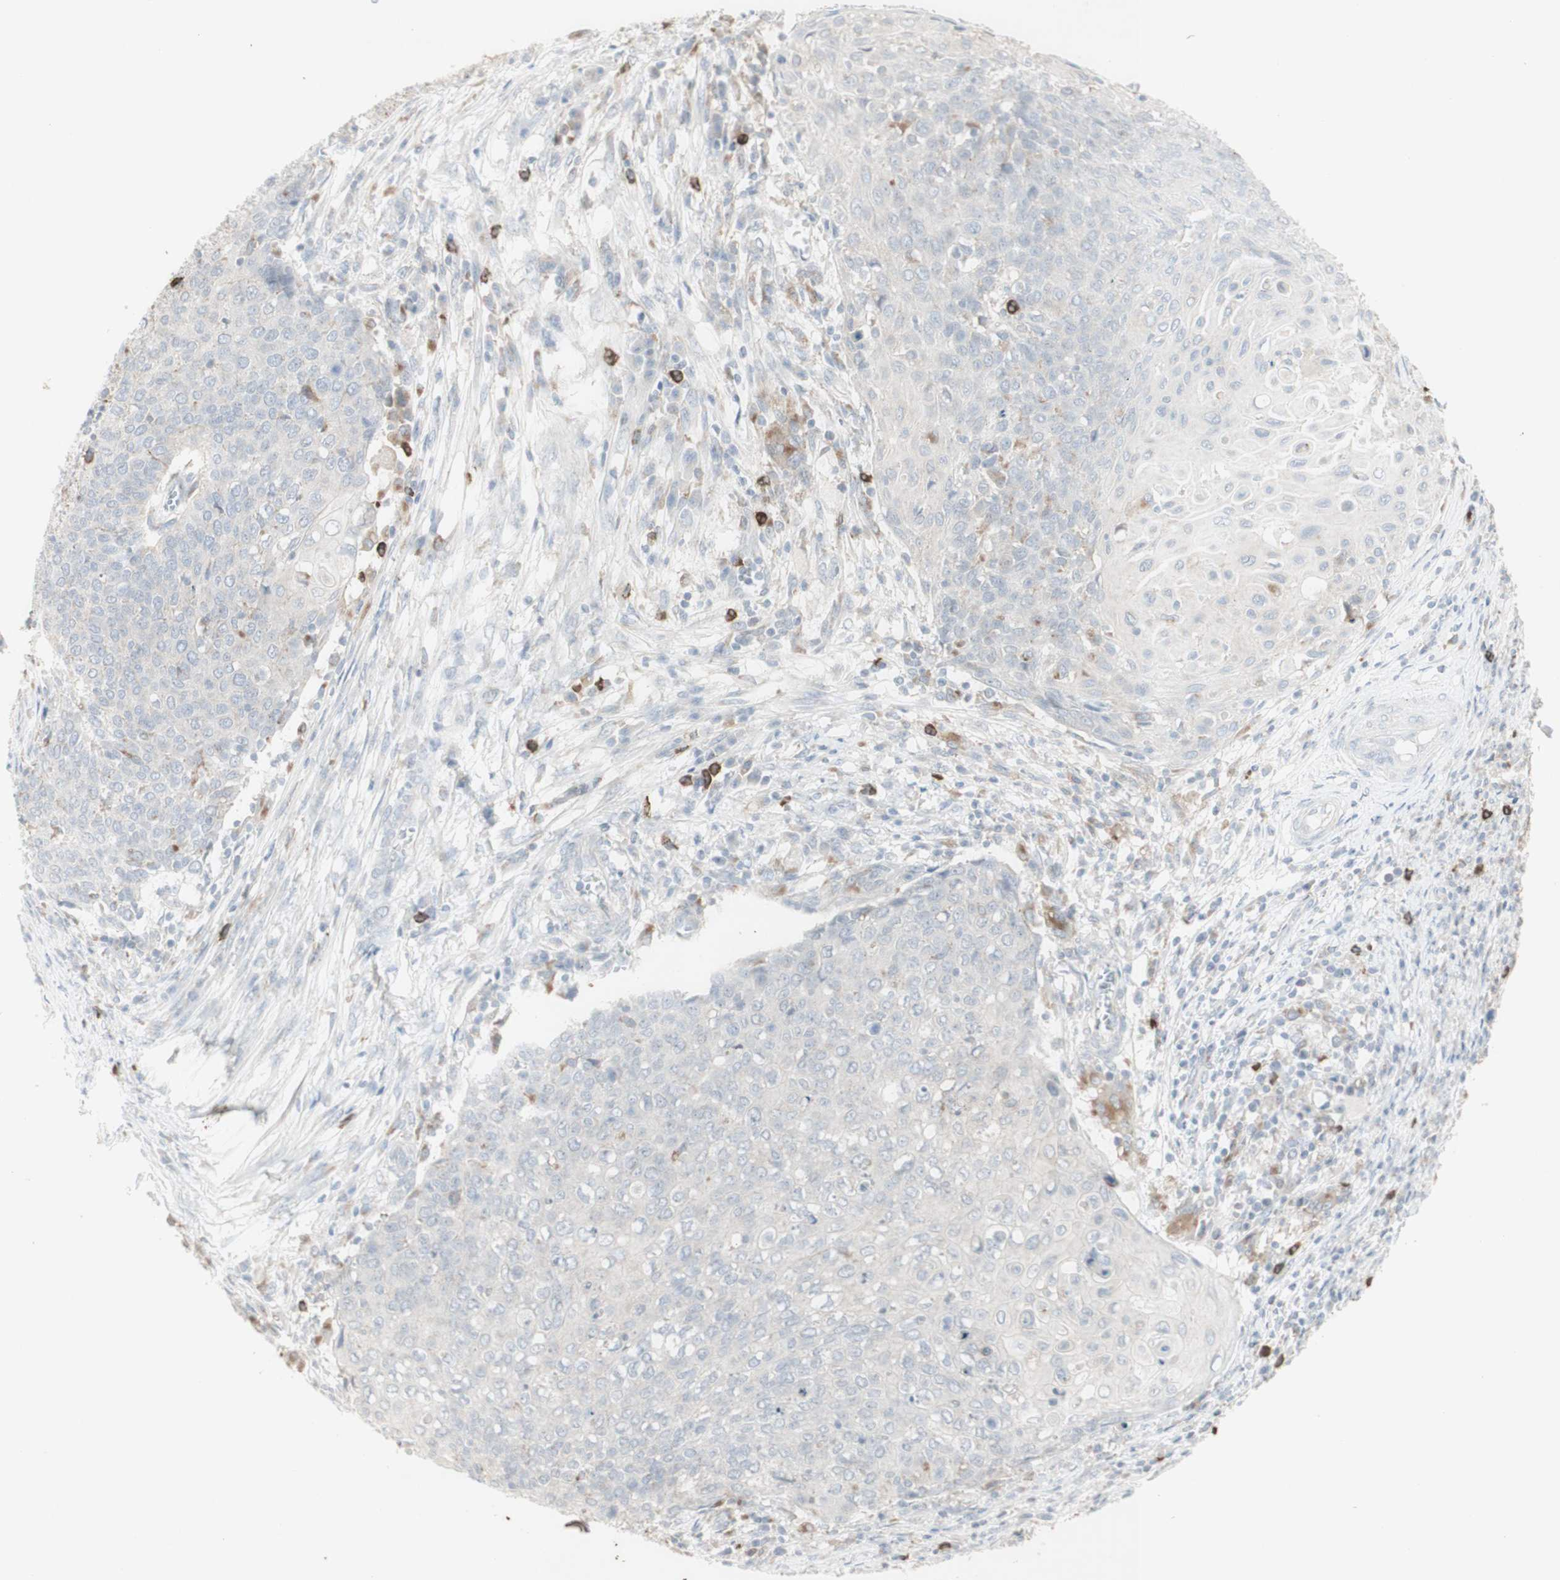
{"staining": {"intensity": "negative", "quantity": "none", "location": "none"}, "tissue": "cervical cancer", "cell_type": "Tumor cells", "image_type": "cancer", "snomed": [{"axis": "morphology", "description": "Squamous cell carcinoma, NOS"}, {"axis": "topography", "description": "Cervix"}], "caption": "Tumor cells show no significant positivity in squamous cell carcinoma (cervical).", "gene": "ATP6V1B1", "patient": {"sex": "female", "age": 39}}